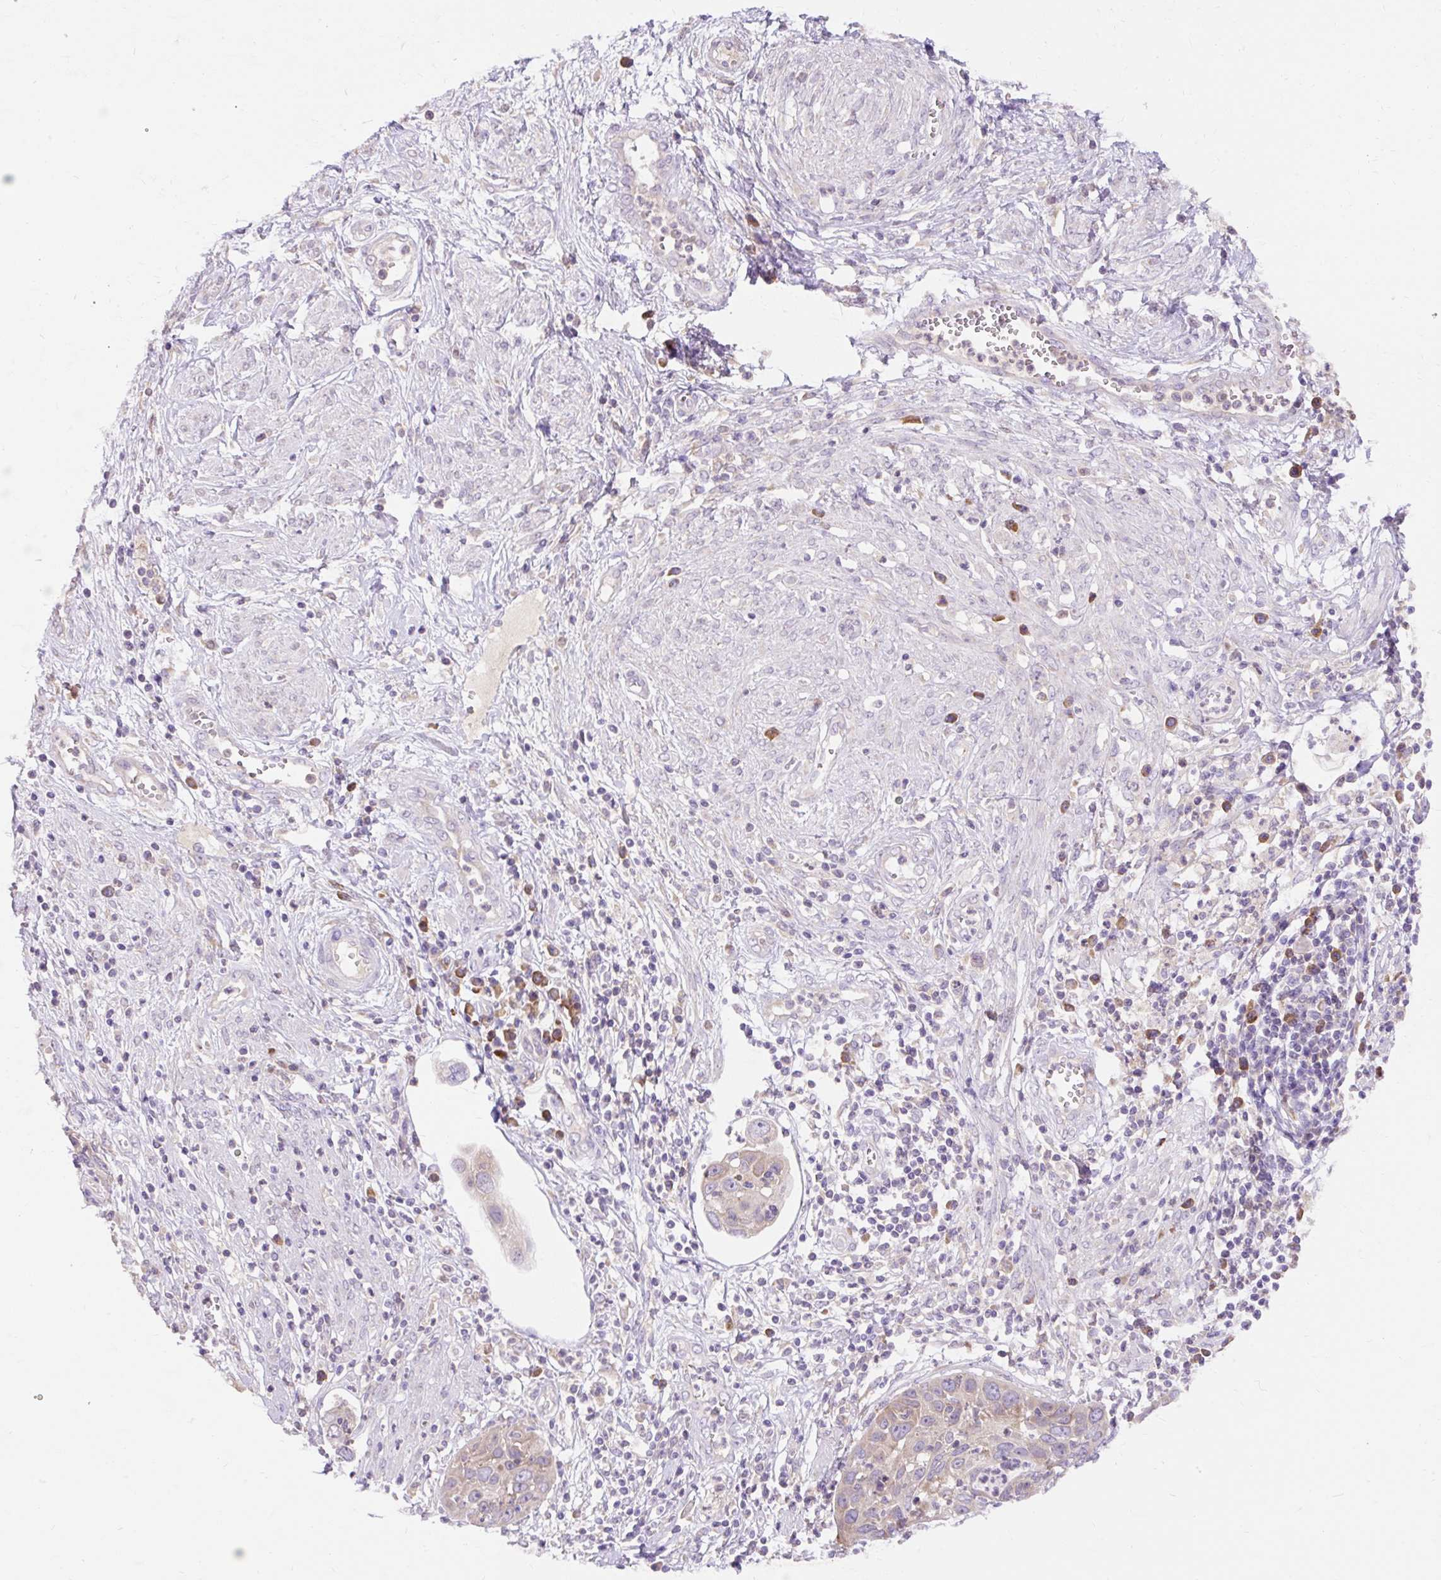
{"staining": {"intensity": "negative", "quantity": "none", "location": "none"}, "tissue": "cervical cancer", "cell_type": "Tumor cells", "image_type": "cancer", "snomed": [{"axis": "morphology", "description": "Squamous cell carcinoma, NOS"}, {"axis": "topography", "description": "Cervix"}], "caption": "There is no significant expression in tumor cells of squamous cell carcinoma (cervical). (DAB immunohistochemistry visualized using brightfield microscopy, high magnification).", "gene": "SEC63", "patient": {"sex": "female", "age": 36}}